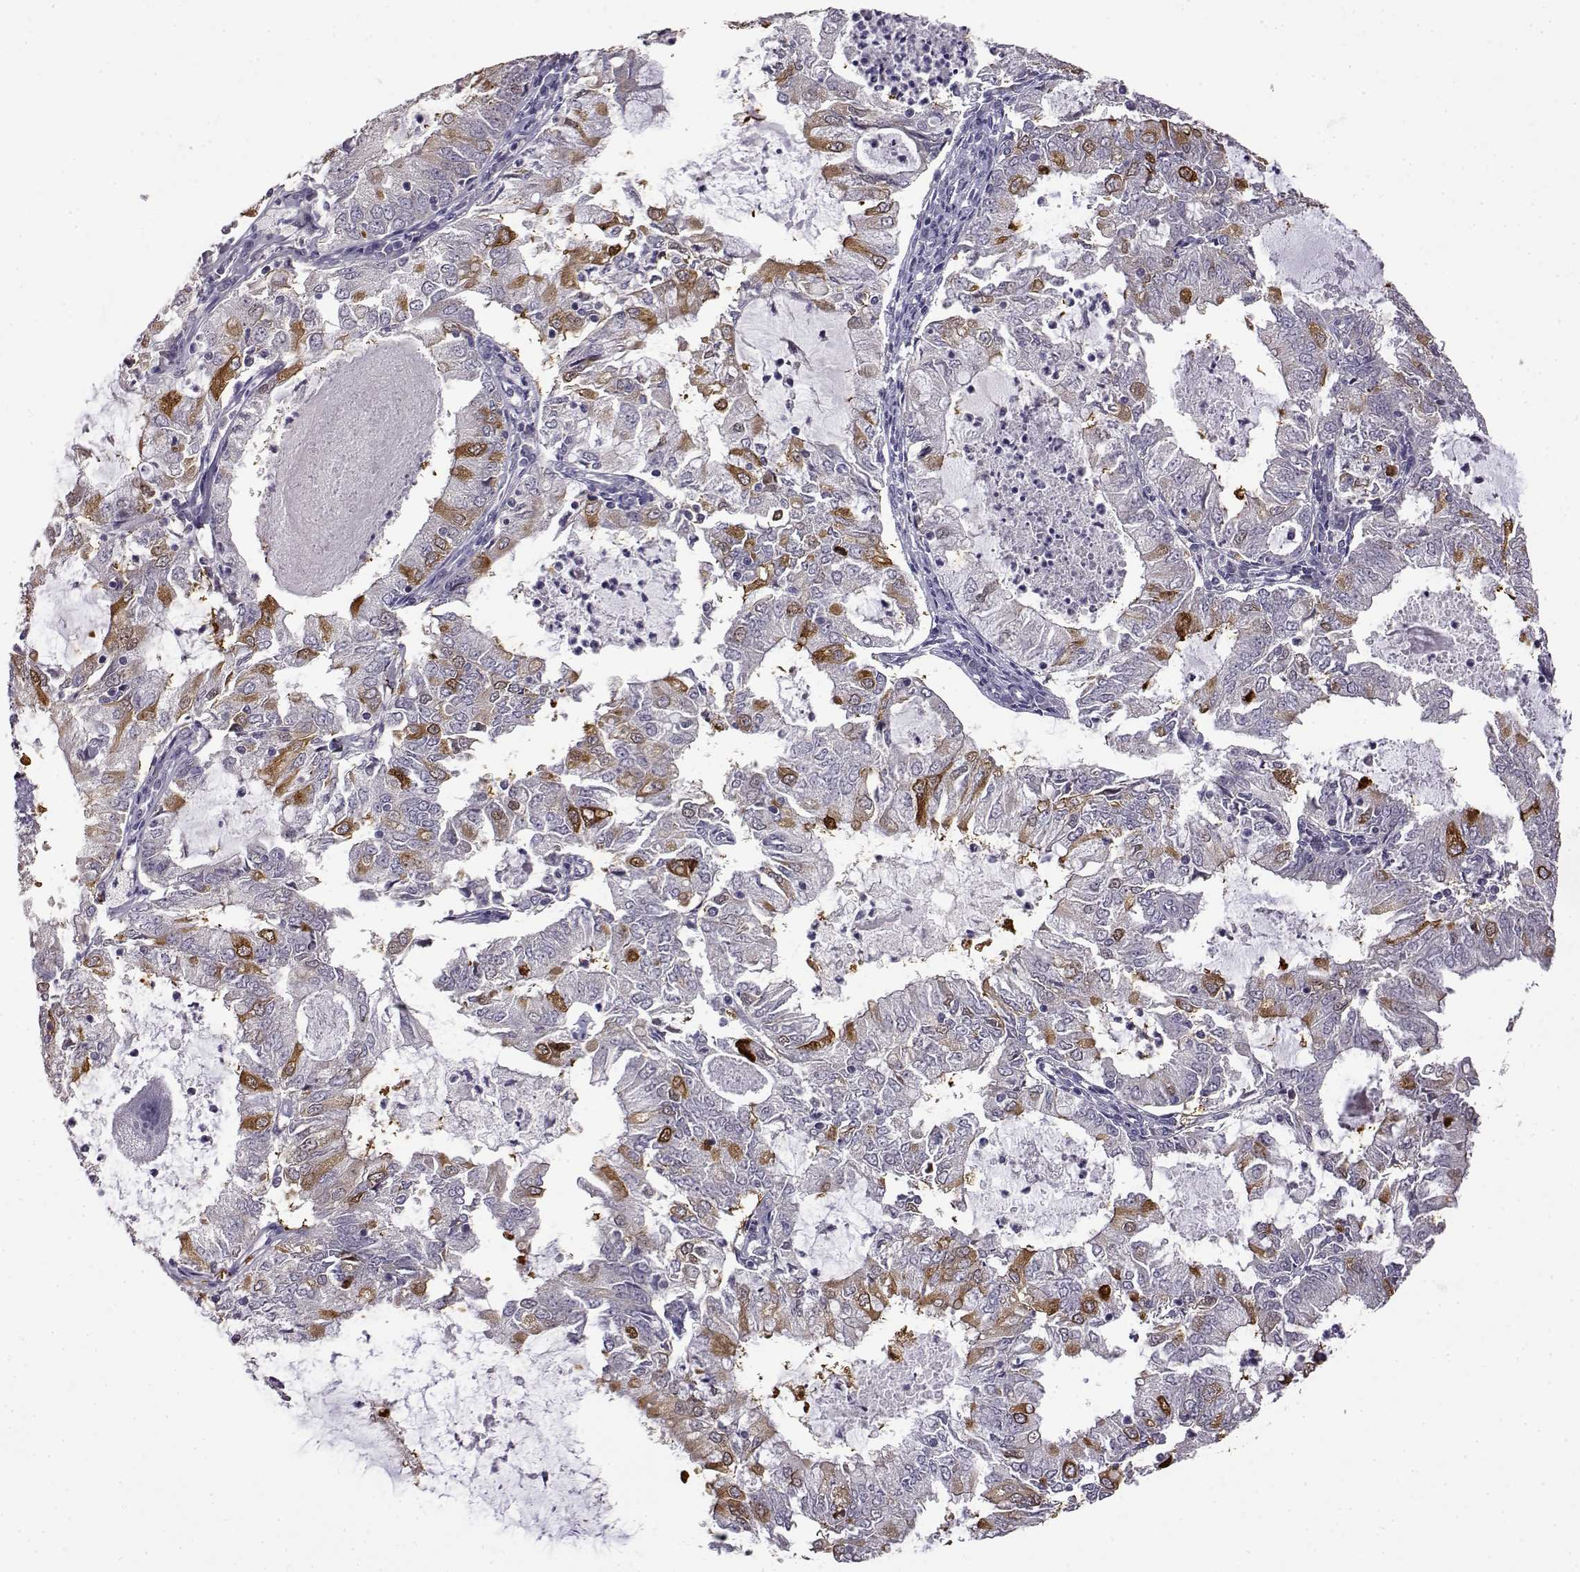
{"staining": {"intensity": "strong", "quantity": "<25%", "location": "cytoplasmic/membranous"}, "tissue": "endometrial cancer", "cell_type": "Tumor cells", "image_type": "cancer", "snomed": [{"axis": "morphology", "description": "Adenocarcinoma, NOS"}, {"axis": "topography", "description": "Endometrium"}], "caption": "Strong cytoplasmic/membranous protein positivity is appreciated in approximately <25% of tumor cells in endometrial cancer.", "gene": "VGF", "patient": {"sex": "female", "age": 57}}